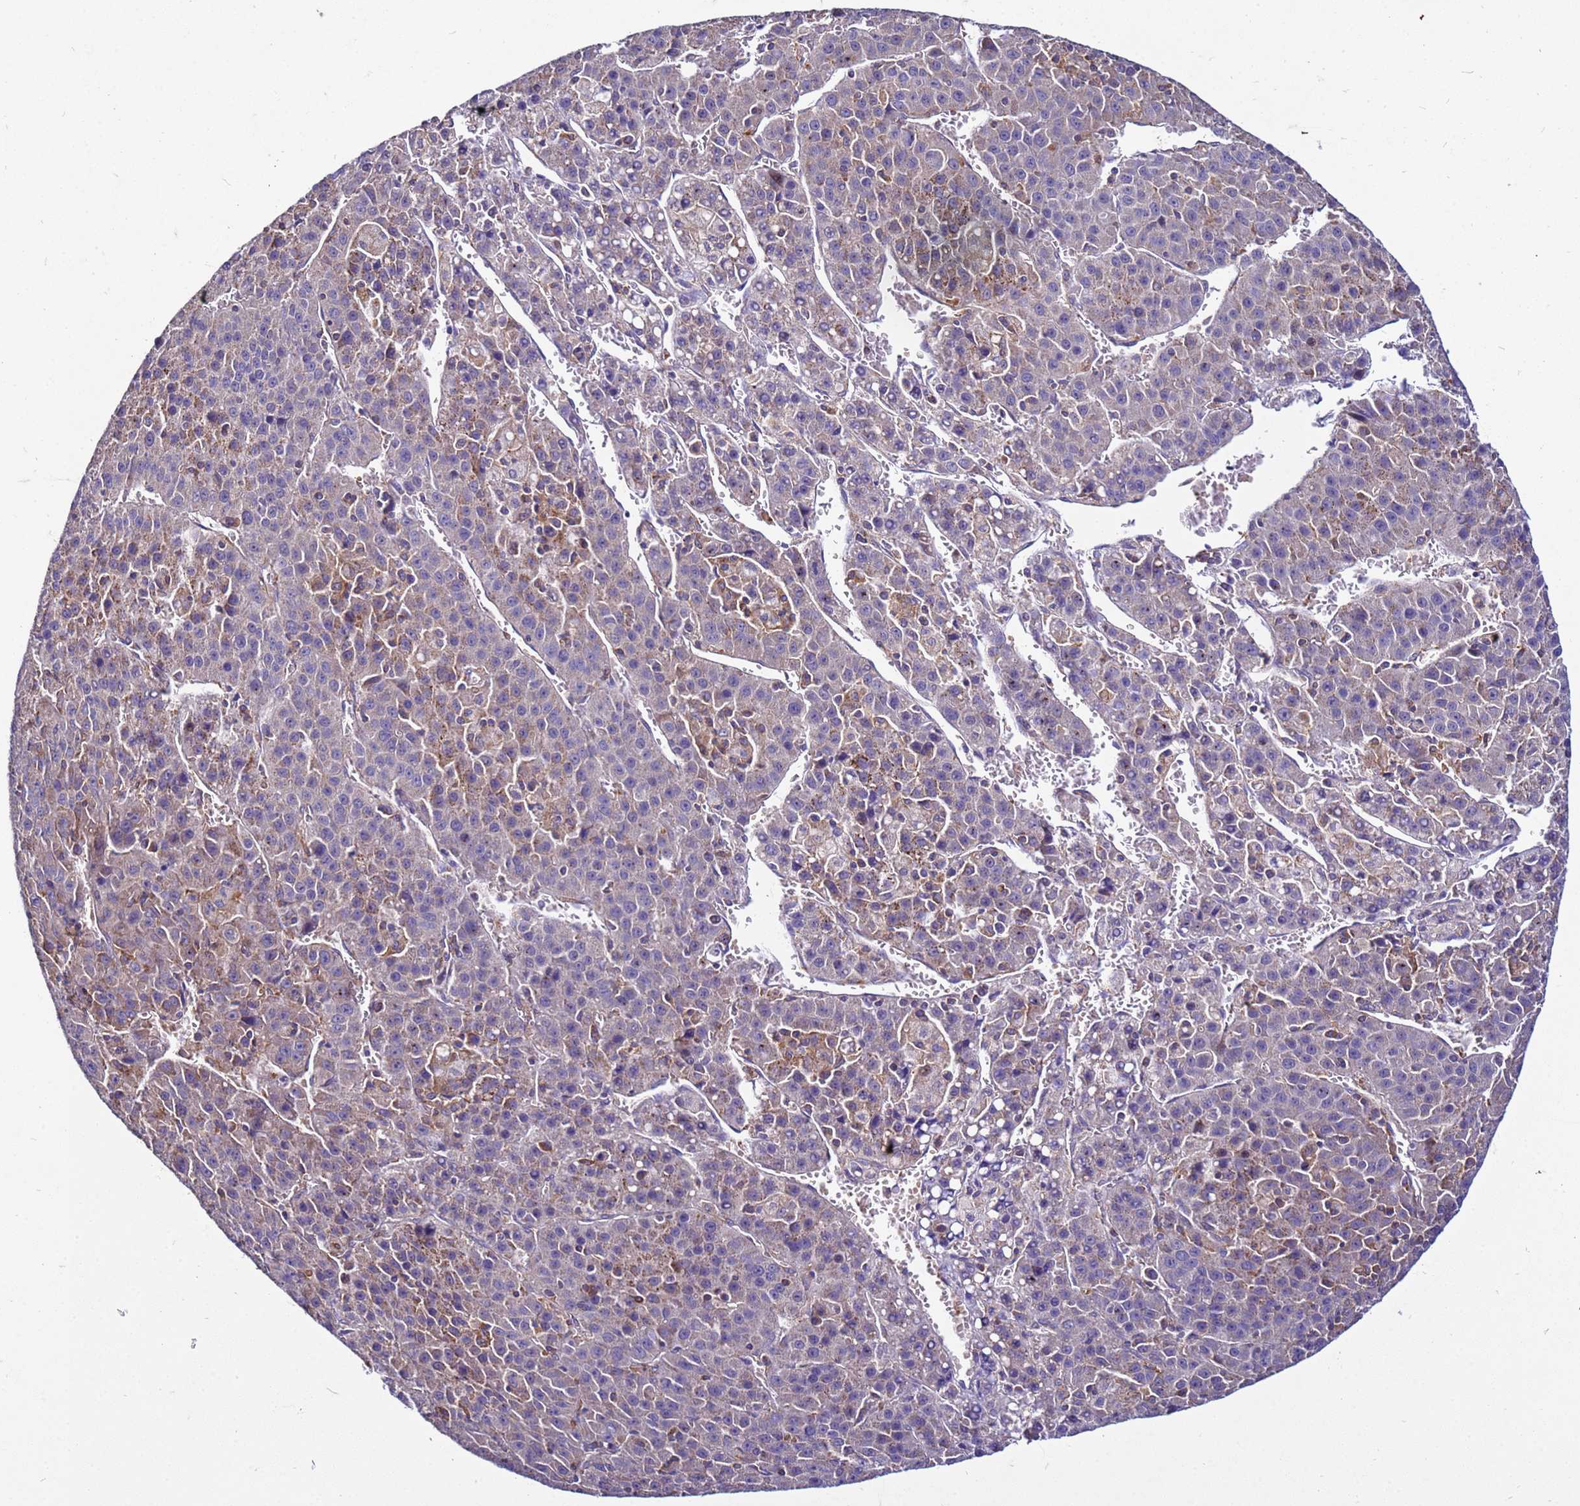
{"staining": {"intensity": "negative", "quantity": "none", "location": "none"}, "tissue": "liver cancer", "cell_type": "Tumor cells", "image_type": "cancer", "snomed": [{"axis": "morphology", "description": "Carcinoma, Hepatocellular, NOS"}, {"axis": "topography", "description": "Liver"}], "caption": "Tumor cells show no significant expression in liver cancer (hepatocellular carcinoma).", "gene": "PKD1", "patient": {"sex": "female", "age": 53}}